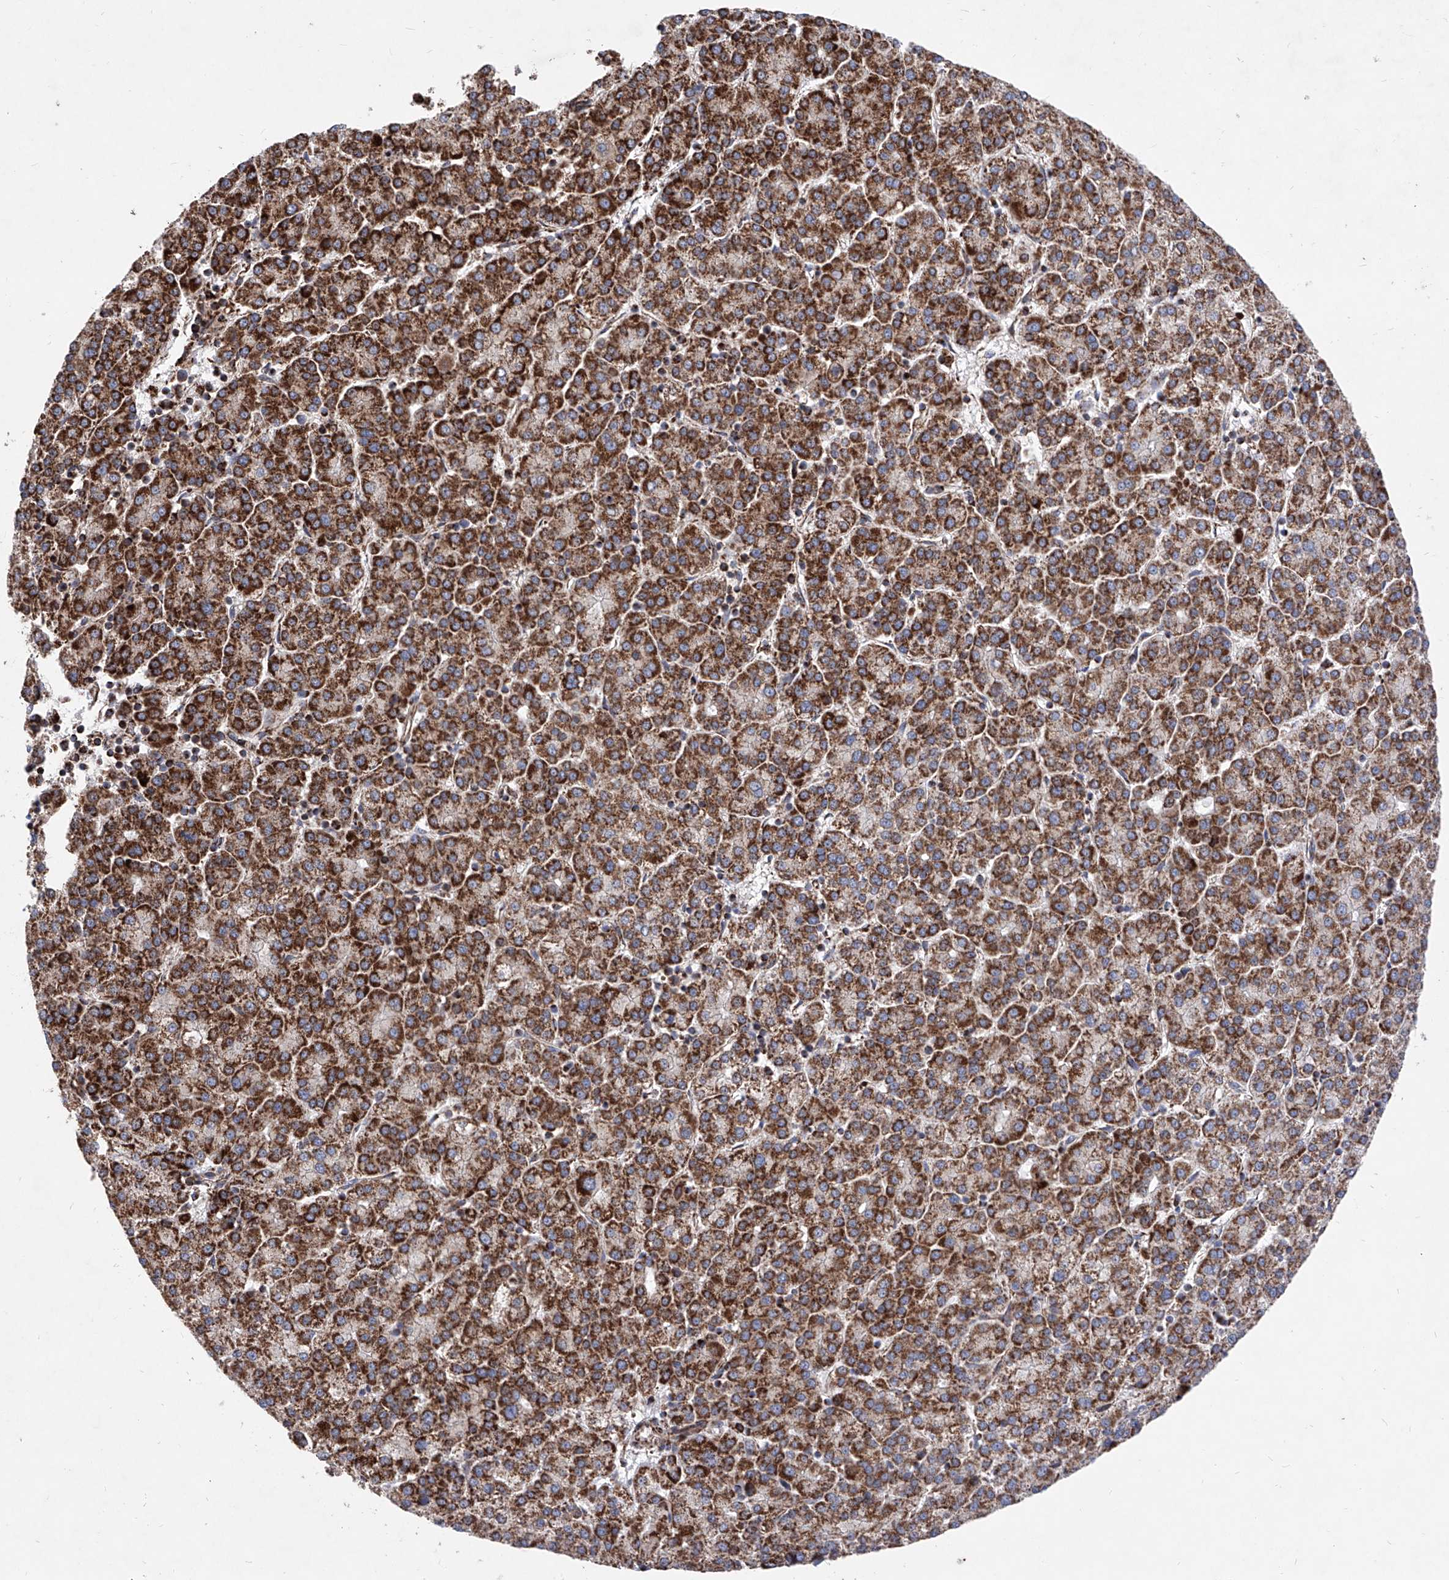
{"staining": {"intensity": "strong", "quantity": ">75%", "location": "cytoplasmic/membranous"}, "tissue": "liver cancer", "cell_type": "Tumor cells", "image_type": "cancer", "snomed": [{"axis": "morphology", "description": "Carcinoma, Hepatocellular, NOS"}, {"axis": "topography", "description": "Liver"}], "caption": "IHC (DAB (3,3'-diaminobenzidine)) staining of liver cancer (hepatocellular carcinoma) demonstrates strong cytoplasmic/membranous protein positivity in approximately >75% of tumor cells. The protein is shown in brown color, while the nuclei are stained blue.", "gene": "SEMA6A", "patient": {"sex": "female", "age": 58}}